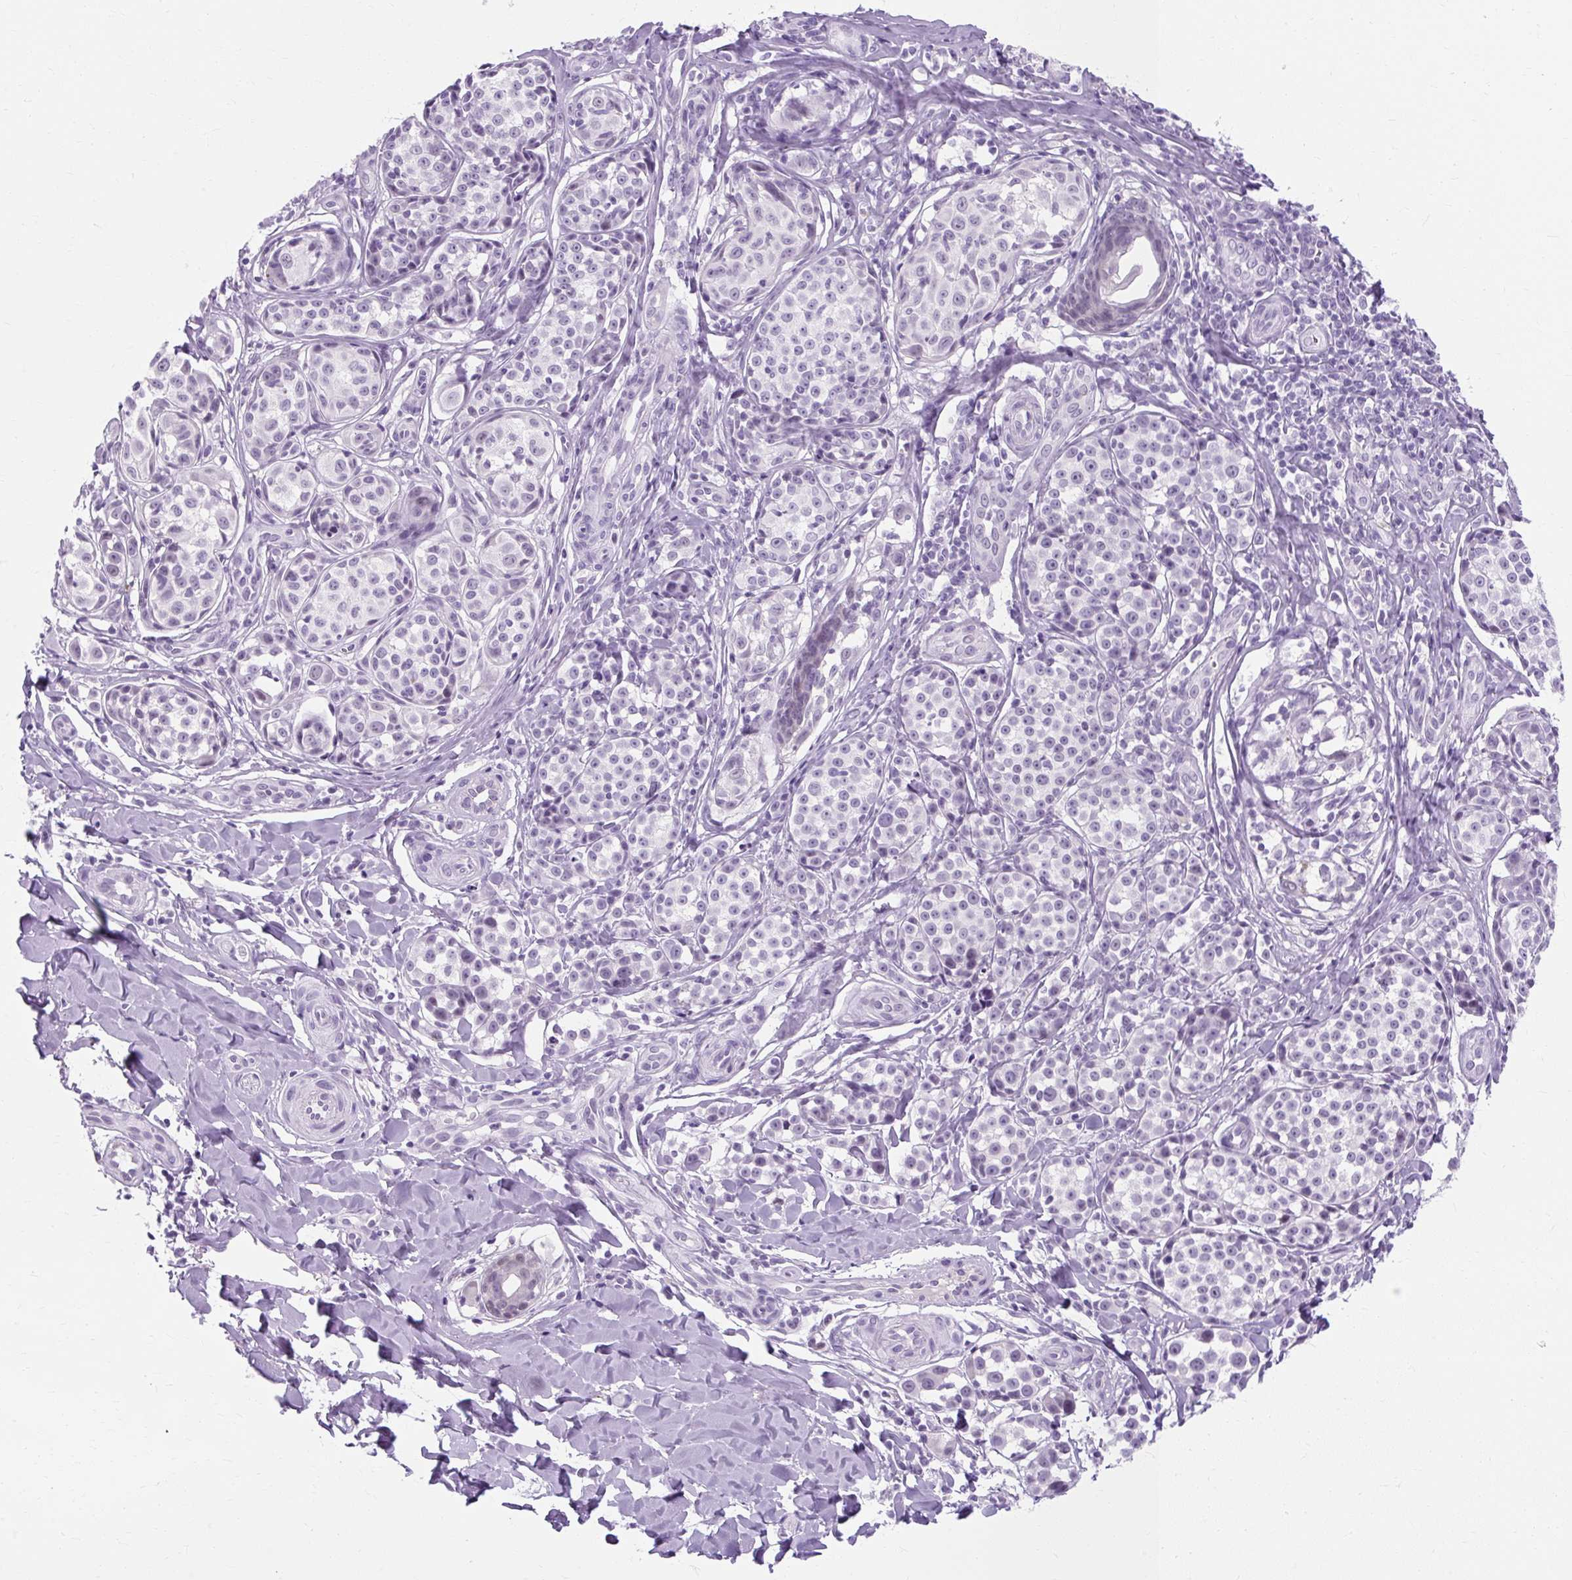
{"staining": {"intensity": "negative", "quantity": "none", "location": "none"}, "tissue": "melanoma", "cell_type": "Tumor cells", "image_type": "cancer", "snomed": [{"axis": "morphology", "description": "Malignant melanoma, NOS"}, {"axis": "topography", "description": "Skin"}], "caption": "This is an IHC photomicrograph of malignant melanoma. There is no staining in tumor cells.", "gene": "RYBP", "patient": {"sex": "female", "age": 35}}